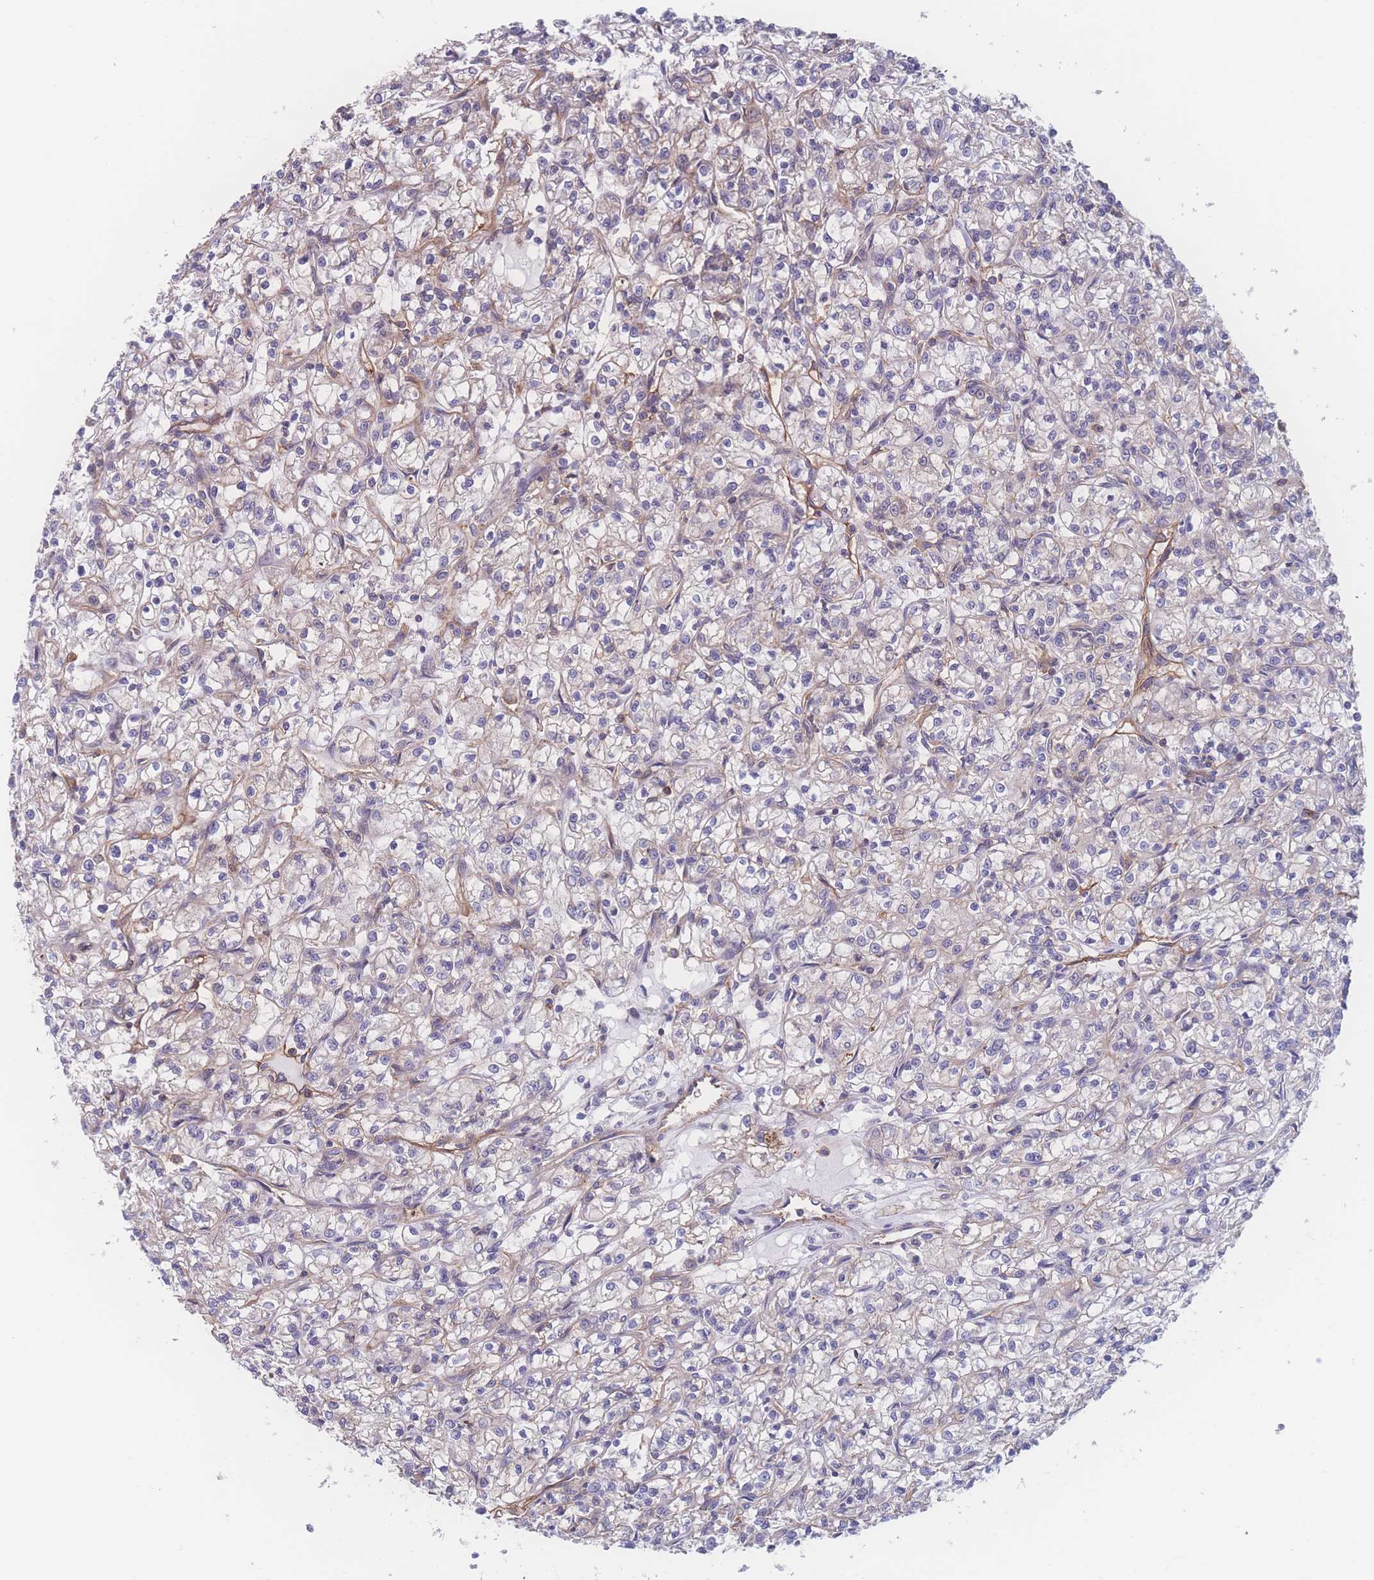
{"staining": {"intensity": "weak", "quantity": "<25%", "location": "cytoplasmic/membranous"}, "tissue": "renal cancer", "cell_type": "Tumor cells", "image_type": "cancer", "snomed": [{"axis": "morphology", "description": "Adenocarcinoma, NOS"}, {"axis": "topography", "description": "Kidney"}], "caption": "Renal cancer (adenocarcinoma) stained for a protein using immunohistochemistry (IHC) reveals no expression tumor cells.", "gene": "CFAP97", "patient": {"sex": "female", "age": 59}}